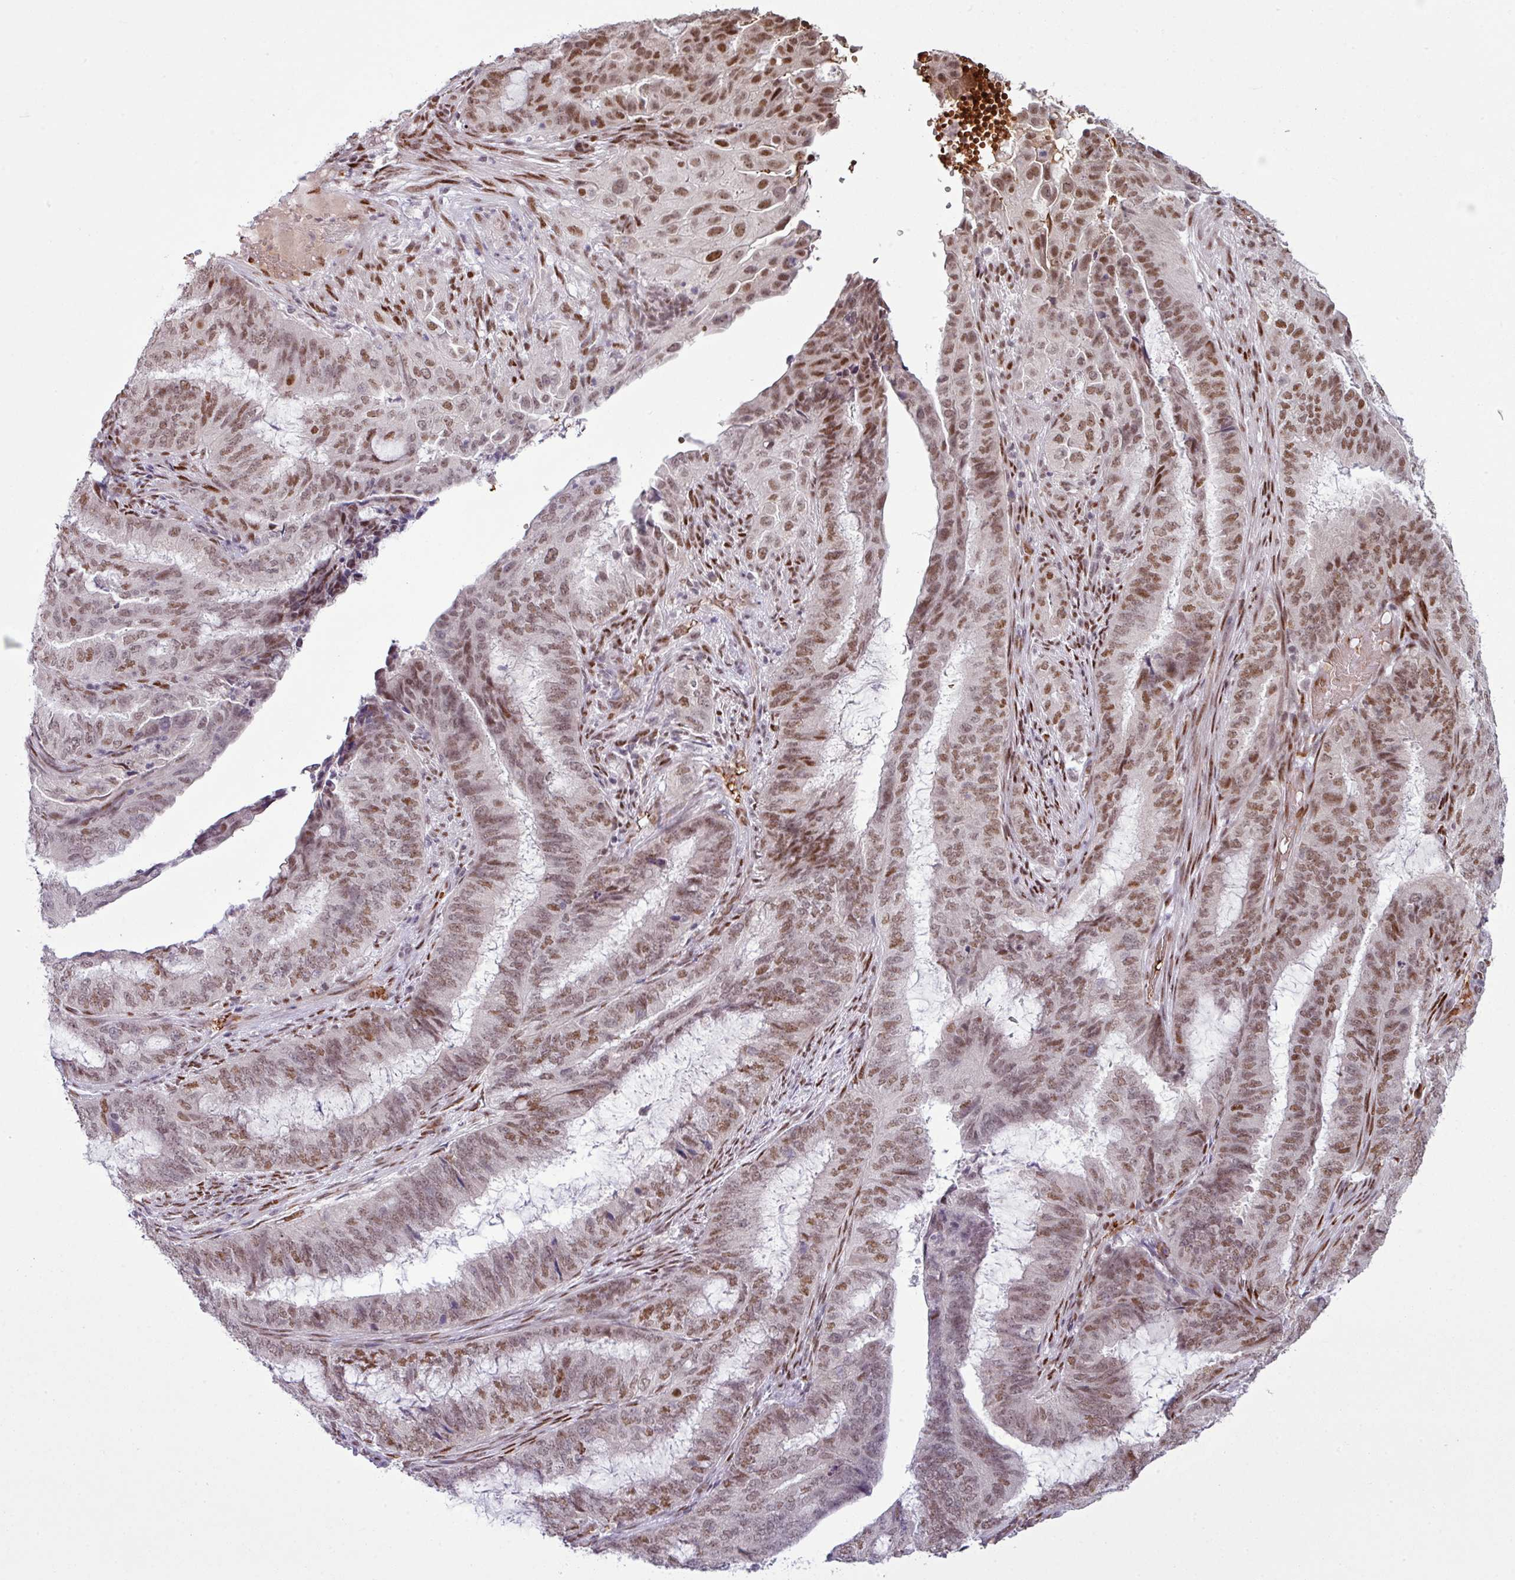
{"staining": {"intensity": "moderate", "quantity": "25%-75%", "location": "nuclear"}, "tissue": "endometrial cancer", "cell_type": "Tumor cells", "image_type": "cancer", "snomed": [{"axis": "morphology", "description": "Adenocarcinoma, NOS"}, {"axis": "topography", "description": "Endometrium"}], "caption": "Tumor cells show moderate nuclear positivity in approximately 25%-75% of cells in adenocarcinoma (endometrial). The staining was performed using DAB (3,3'-diaminobenzidine), with brown indicating positive protein expression. Nuclei are stained blue with hematoxylin.", "gene": "PRDM5", "patient": {"sex": "female", "age": 51}}